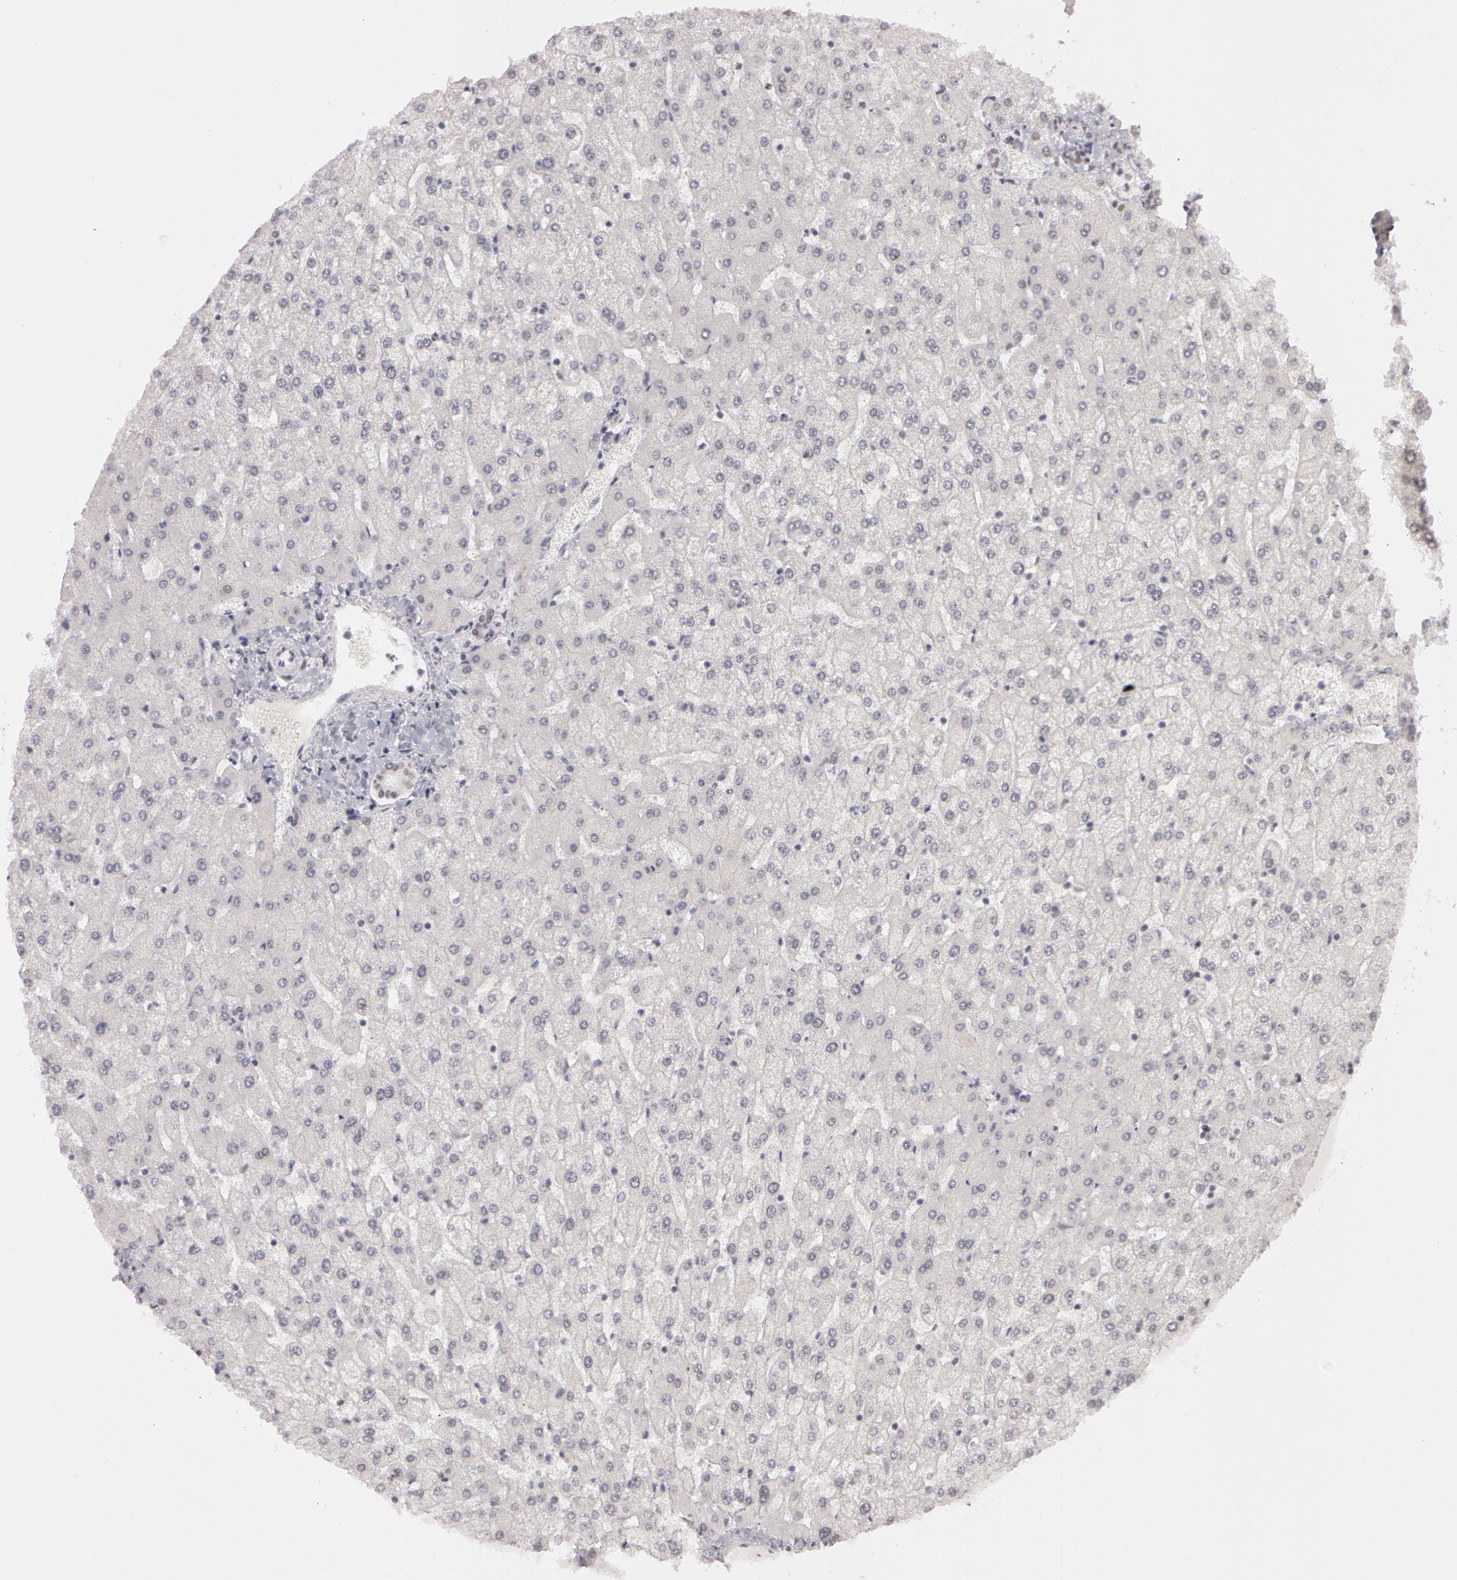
{"staining": {"intensity": "negative", "quantity": "none", "location": "none"}, "tissue": "liver", "cell_type": "Cholangiocytes", "image_type": "normal", "snomed": [{"axis": "morphology", "description": "Normal tissue, NOS"}, {"axis": "topography", "description": "Liver"}], "caption": "High power microscopy micrograph of an immunohistochemistry (IHC) histopathology image of normal liver, revealing no significant expression in cholangiocytes.", "gene": "FBL", "patient": {"sex": "female", "age": 32}}